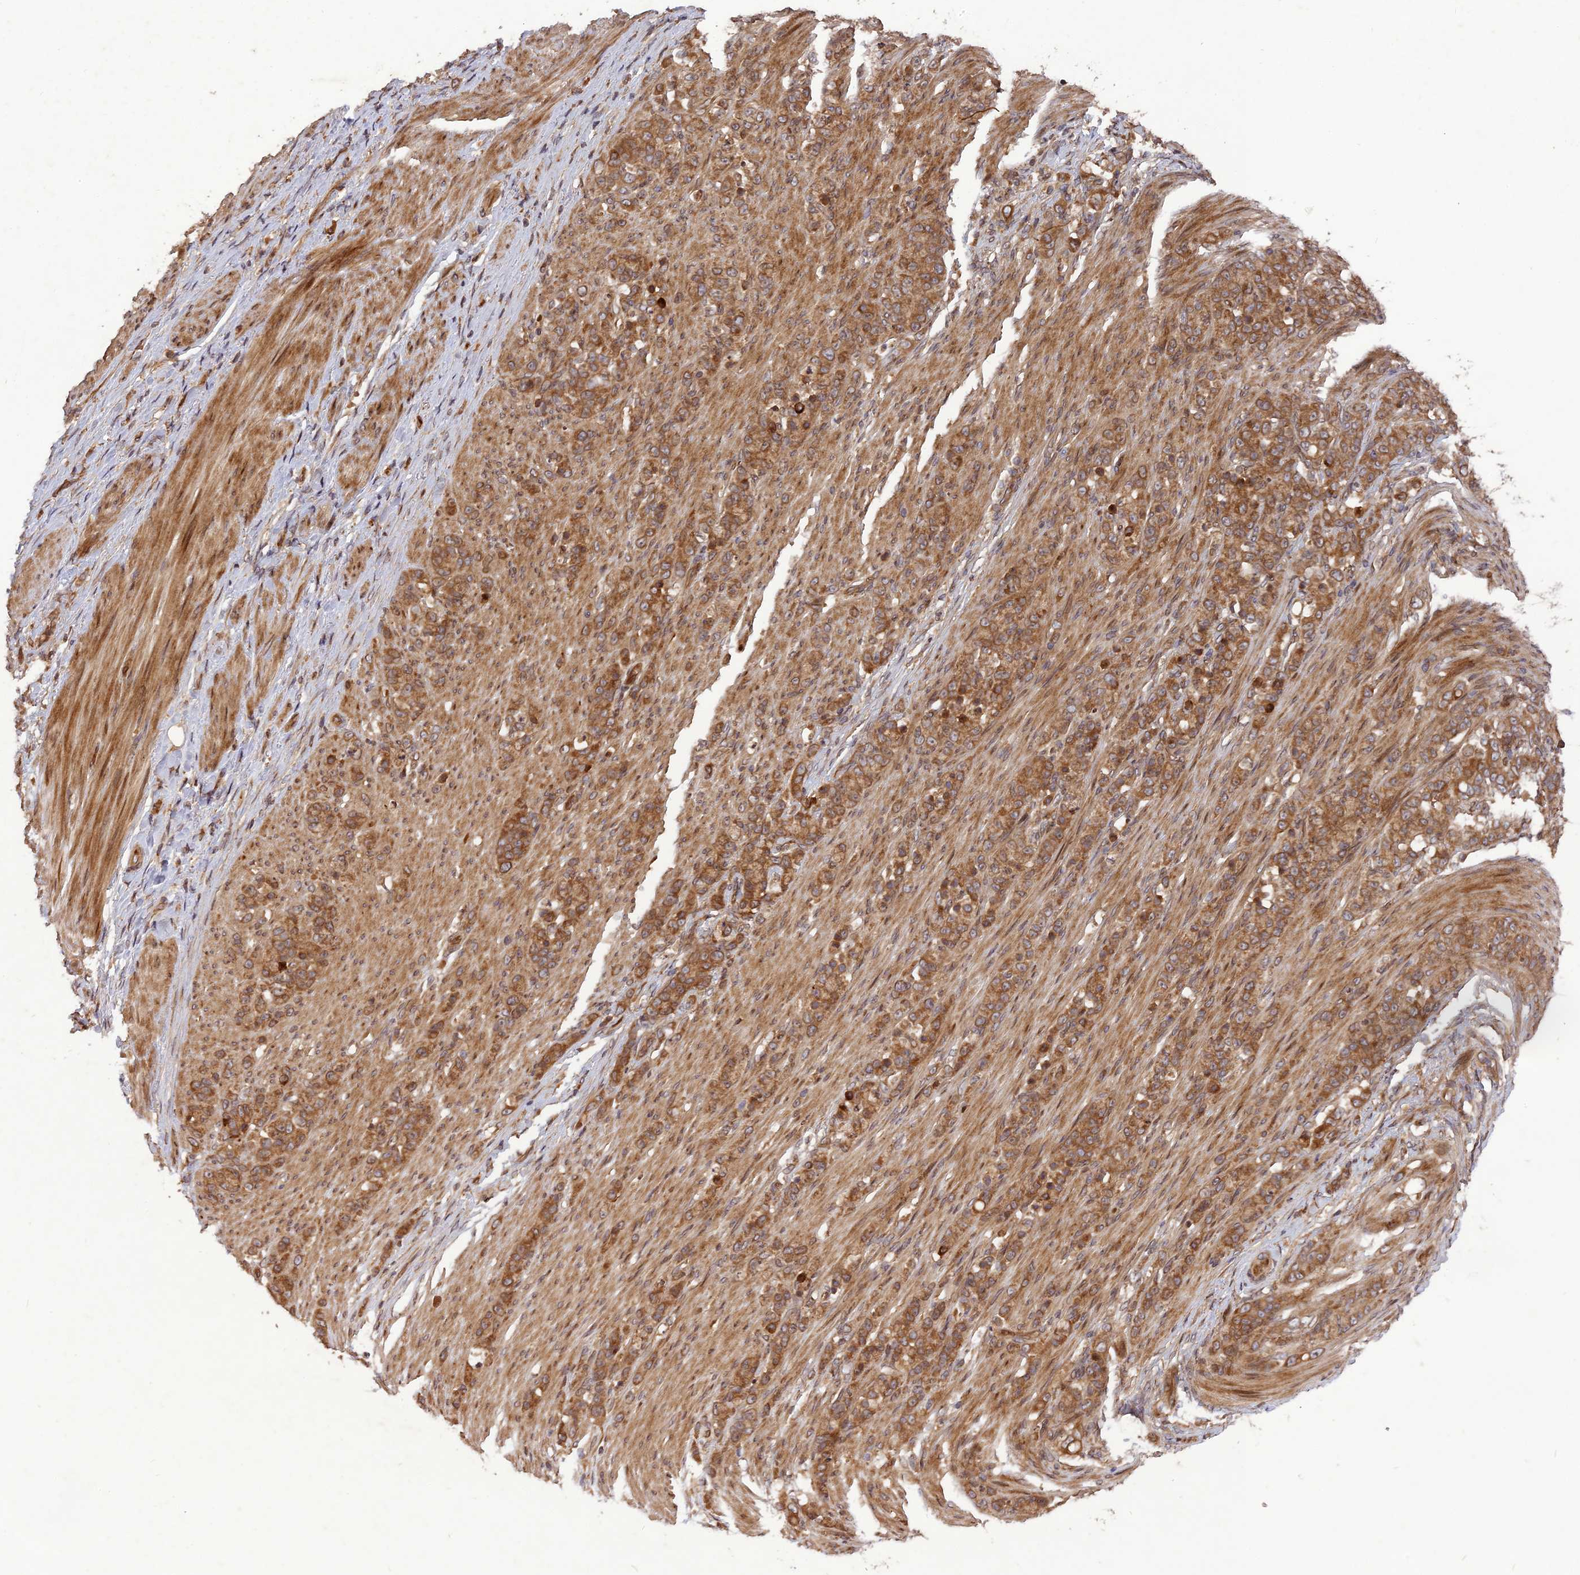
{"staining": {"intensity": "moderate", "quantity": ">75%", "location": "cytoplasmic/membranous"}, "tissue": "stomach cancer", "cell_type": "Tumor cells", "image_type": "cancer", "snomed": [{"axis": "morphology", "description": "Adenocarcinoma, NOS"}, {"axis": "topography", "description": "Stomach"}], "caption": "This micrograph shows IHC staining of stomach adenocarcinoma, with medium moderate cytoplasmic/membranous expression in about >75% of tumor cells.", "gene": "TMUB2", "patient": {"sex": "female", "age": 79}}